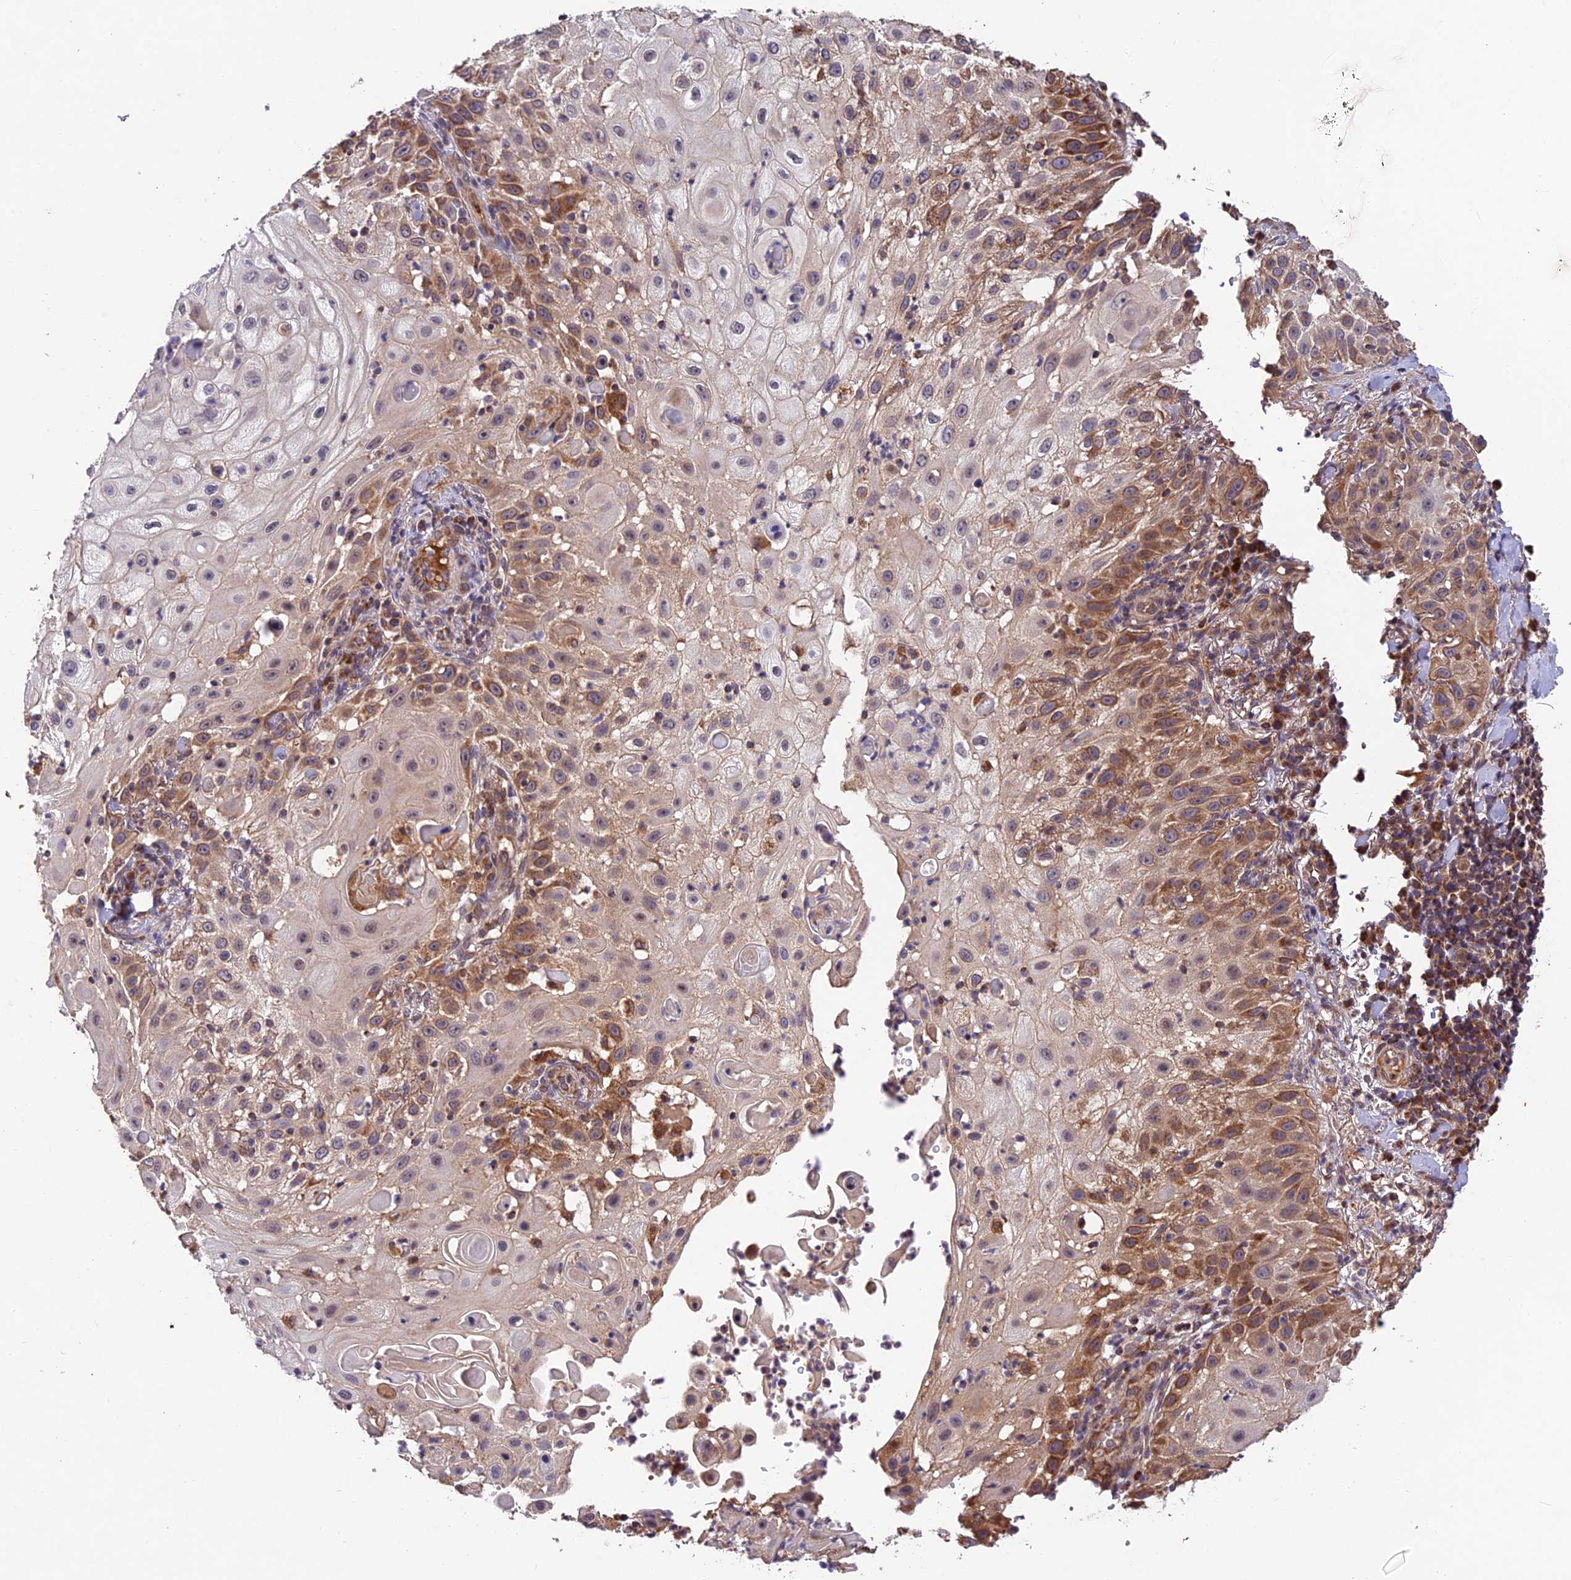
{"staining": {"intensity": "moderate", "quantity": "25%-75%", "location": "cytoplasmic/membranous"}, "tissue": "skin cancer", "cell_type": "Tumor cells", "image_type": "cancer", "snomed": [{"axis": "morphology", "description": "Squamous cell carcinoma, NOS"}, {"axis": "topography", "description": "Skin"}], "caption": "Immunohistochemical staining of skin cancer (squamous cell carcinoma) shows medium levels of moderate cytoplasmic/membranous protein staining in about 25%-75% of tumor cells.", "gene": "MNS1", "patient": {"sex": "female", "age": 44}}